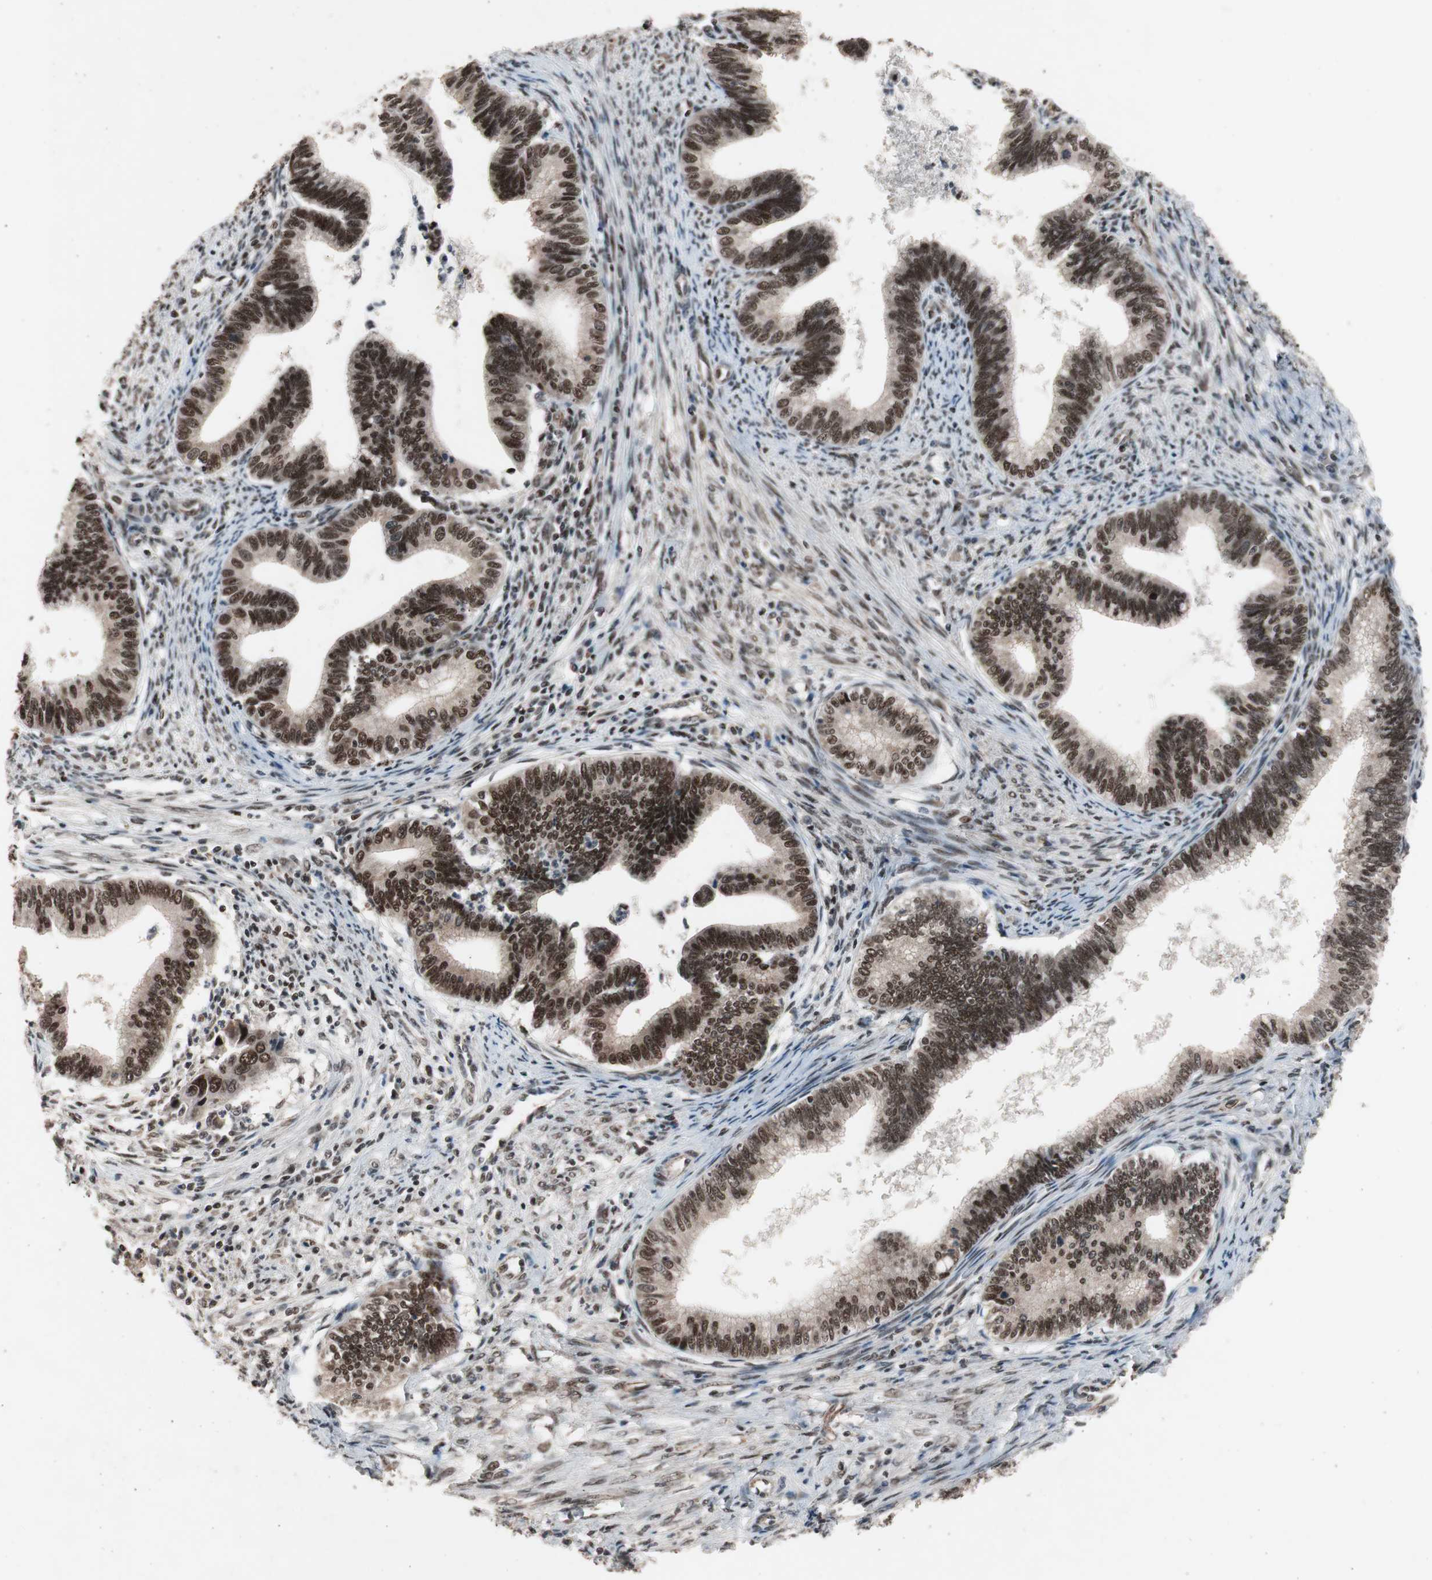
{"staining": {"intensity": "strong", "quantity": ">75%", "location": "nuclear"}, "tissue": "cervical cancer", "cell_type": "Tumor cells", "image_type": "cancer", "snomed": [{"axis": "morphology", "description": "Adenocarcinoma, NOS"}, {"axis": "topography", "description": "Cervix"}], "caption": "Immunohistochemistry of adenocarcinoma (cervical) exhibits high levels of strong nuclear expression in about >75% of tumor cells.", "gene": "RPA1", "patient": {"sex": "female", "age": 36}}